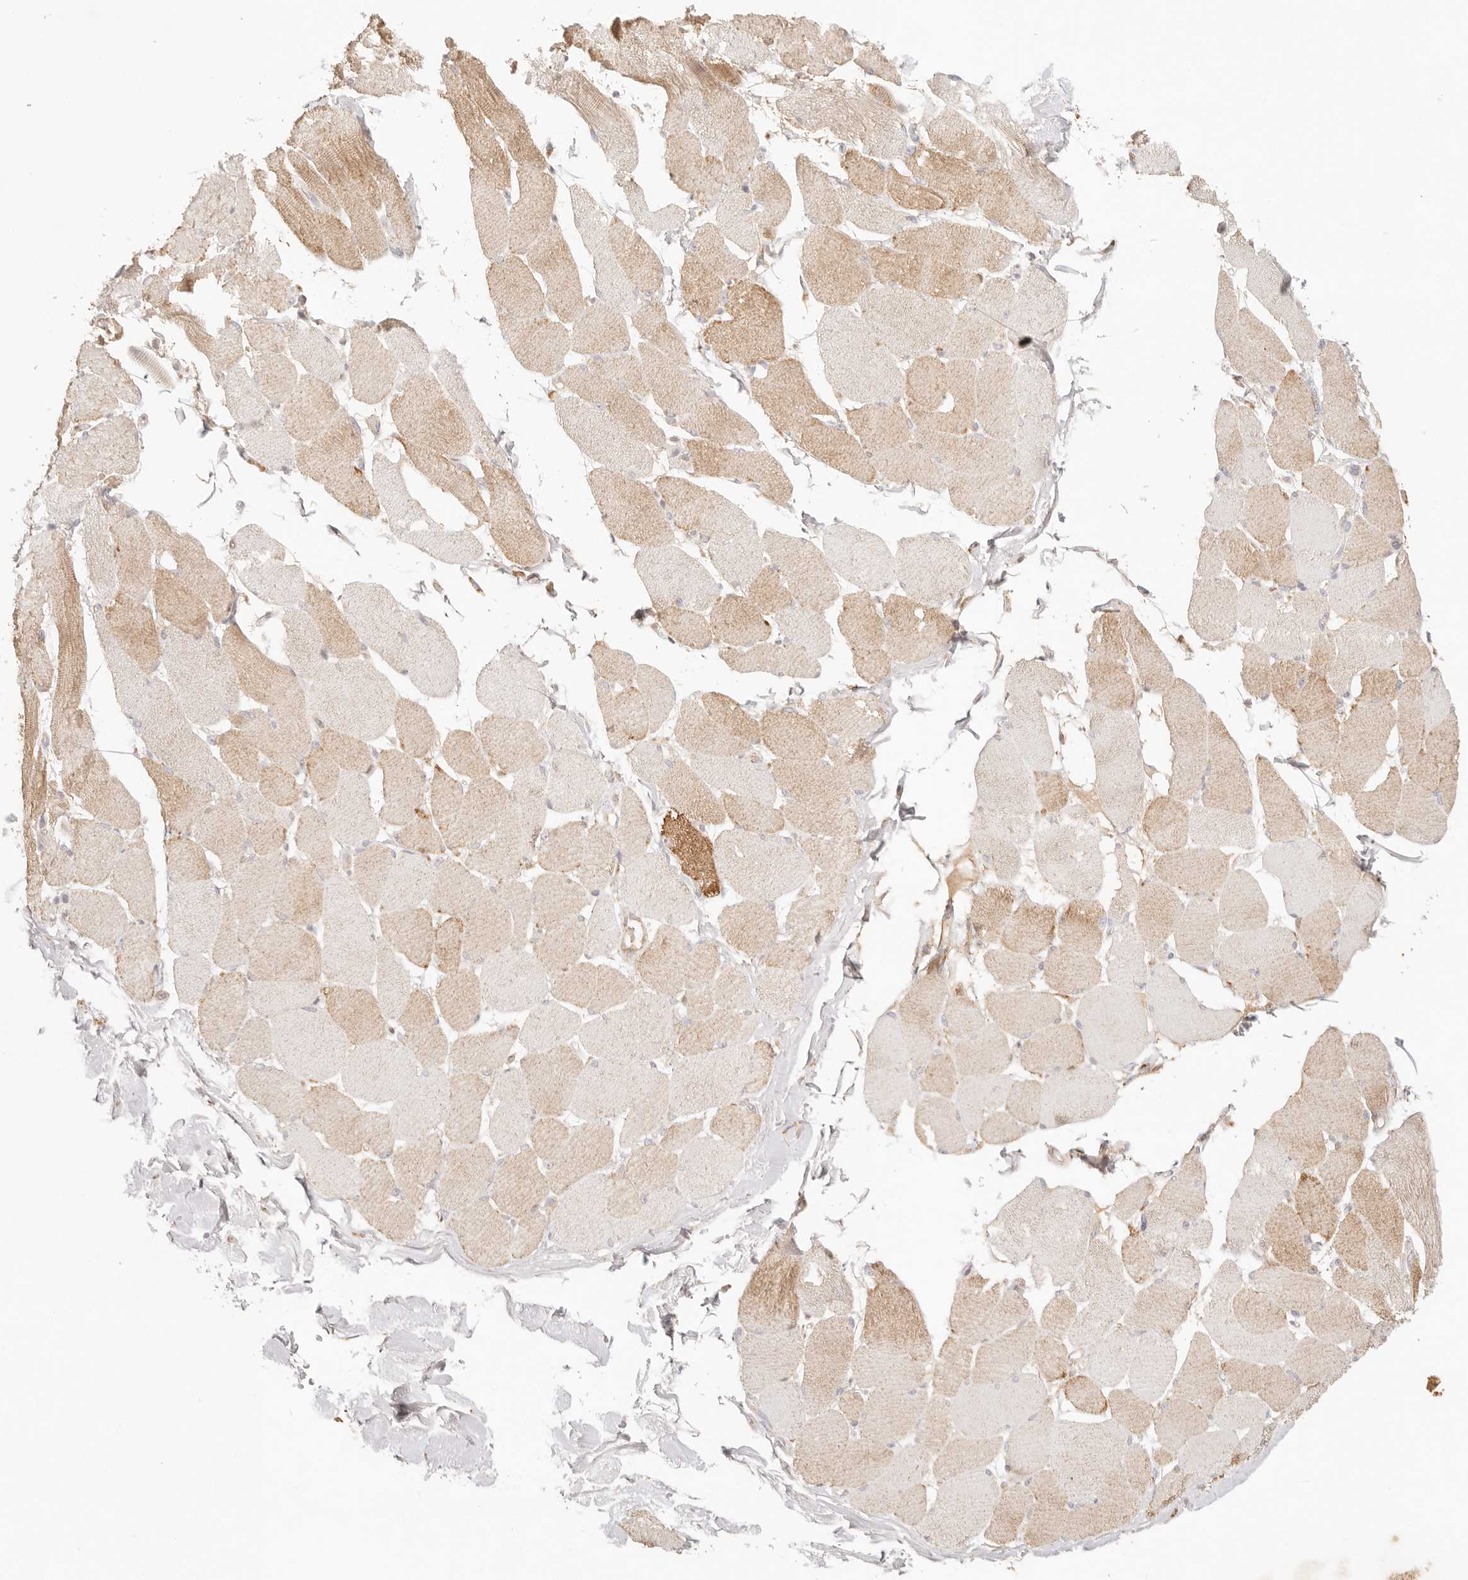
{"staining": {"intensity": "moderate", "quantity": "25%-75%", "location": "cytoplasmic/membranous"}, "tissue": "skeletal muscle", "cell_type": "Myocytes", "image_type": "normal", "snomed": [{"axis": "morphology", "description": "Normal tissue, NOS"}, {"axis": "topography", "description": "Skin"}, {"axis": "topography", "description": "Skeletal muscle"}], "caption": "The photomicrograph shows staining of unremarkable skeletal muscle, revealing moderate cytoplasmic/membranous protein expression (brown color) within myocytes. (DAB = brown stain, brightfield microscopy at high magnification).", "gene": "COA6", "patient": {"sex": "male", "age": 83}}